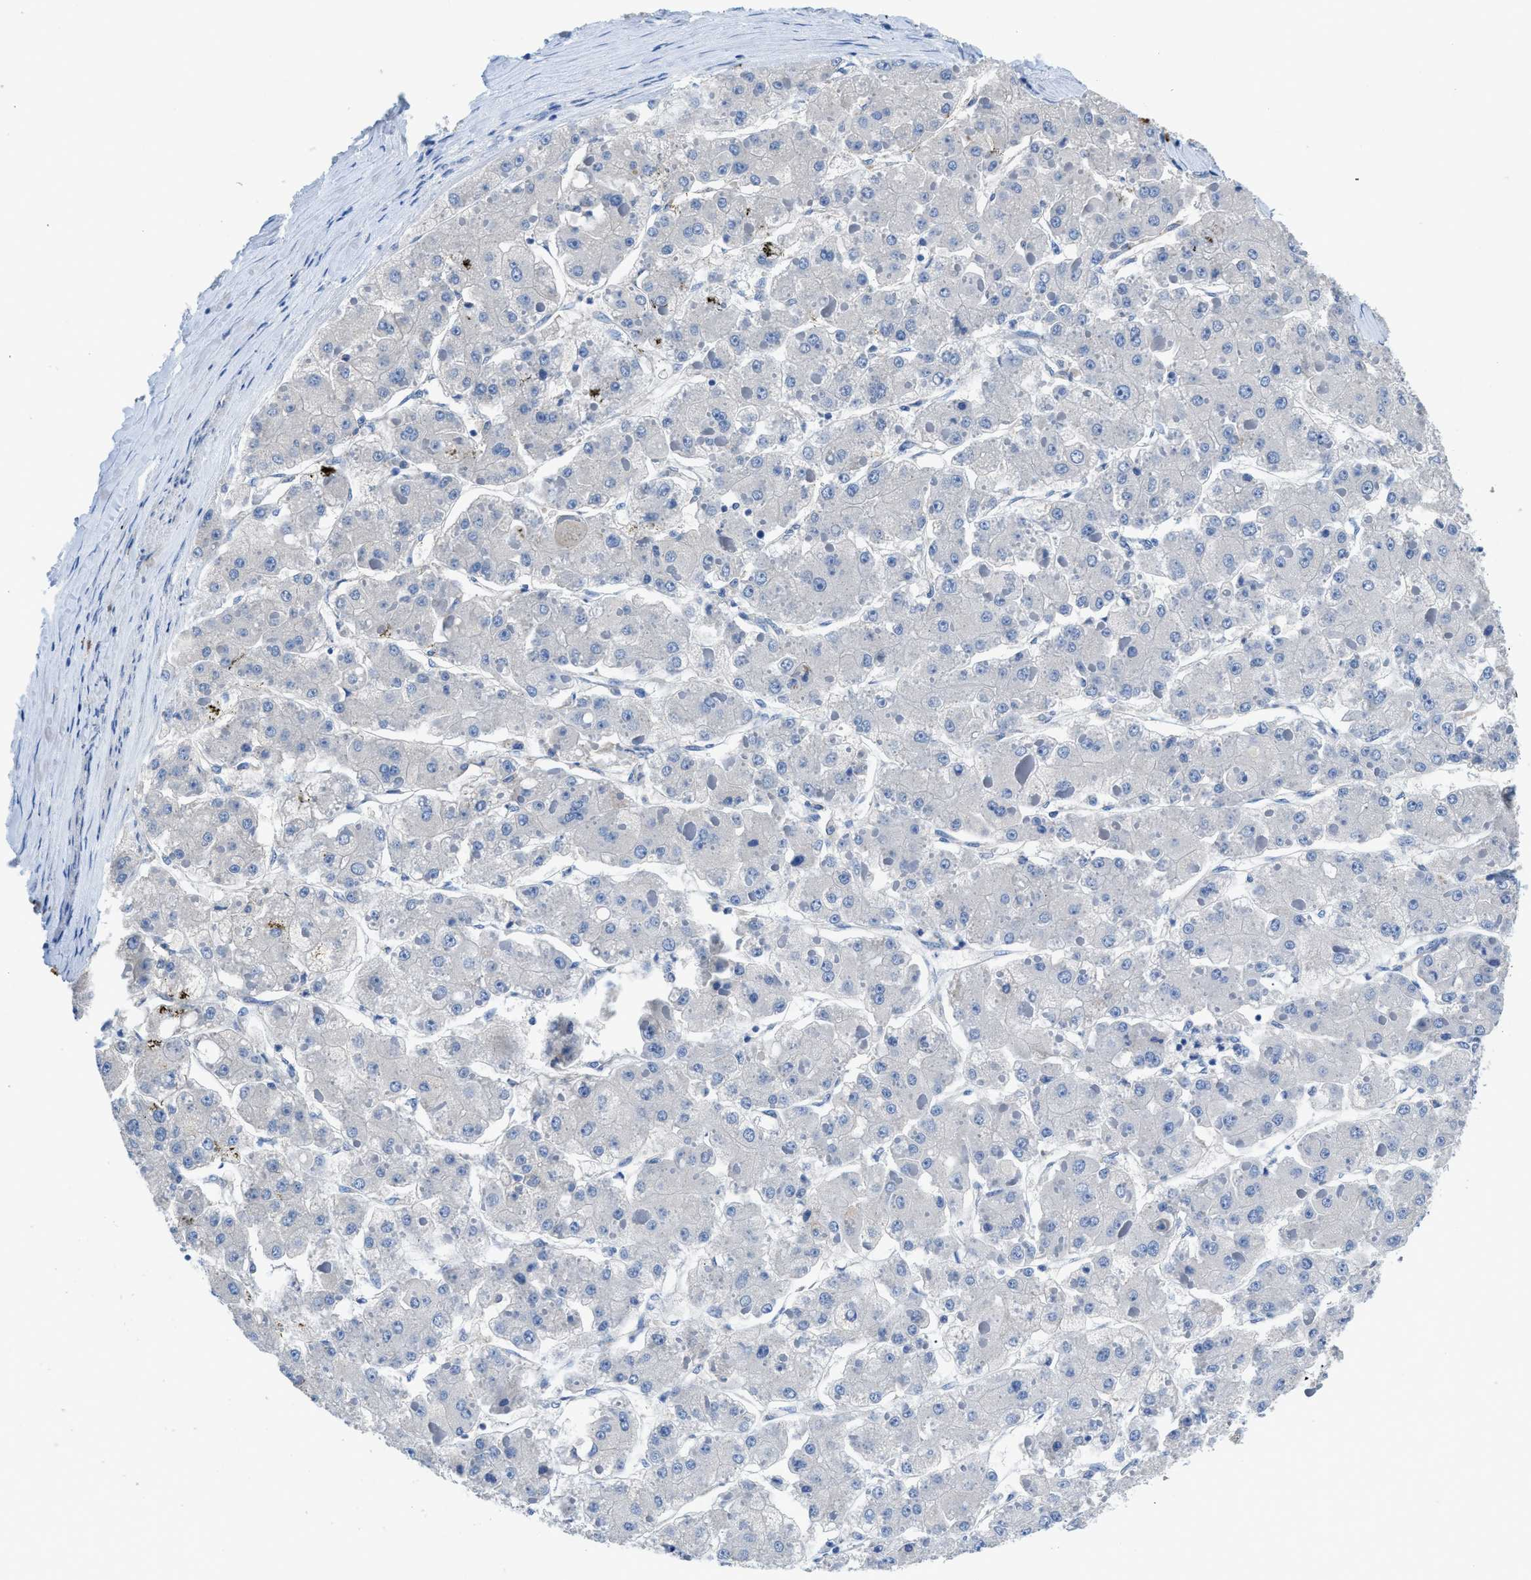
{"staining": {"intensity": "negative", "quantity": "none", "location": "none"}, "tissue": "liver cancer", "cell_type": "Tumor cells", "image_type": "cancer", "snomed": [{"axis": "morphology", "description": "Carcinoma, Hepatocellular, NOS"}, {"axis": "topography", "description": "Liver"}], "caption": "Protein analysis of hepatocellular carcinoma (liver) demonstrates no significant expression in tumor cells.", "gene": "SLC10A6", "patient": {"sex": "female", "age": 73}}